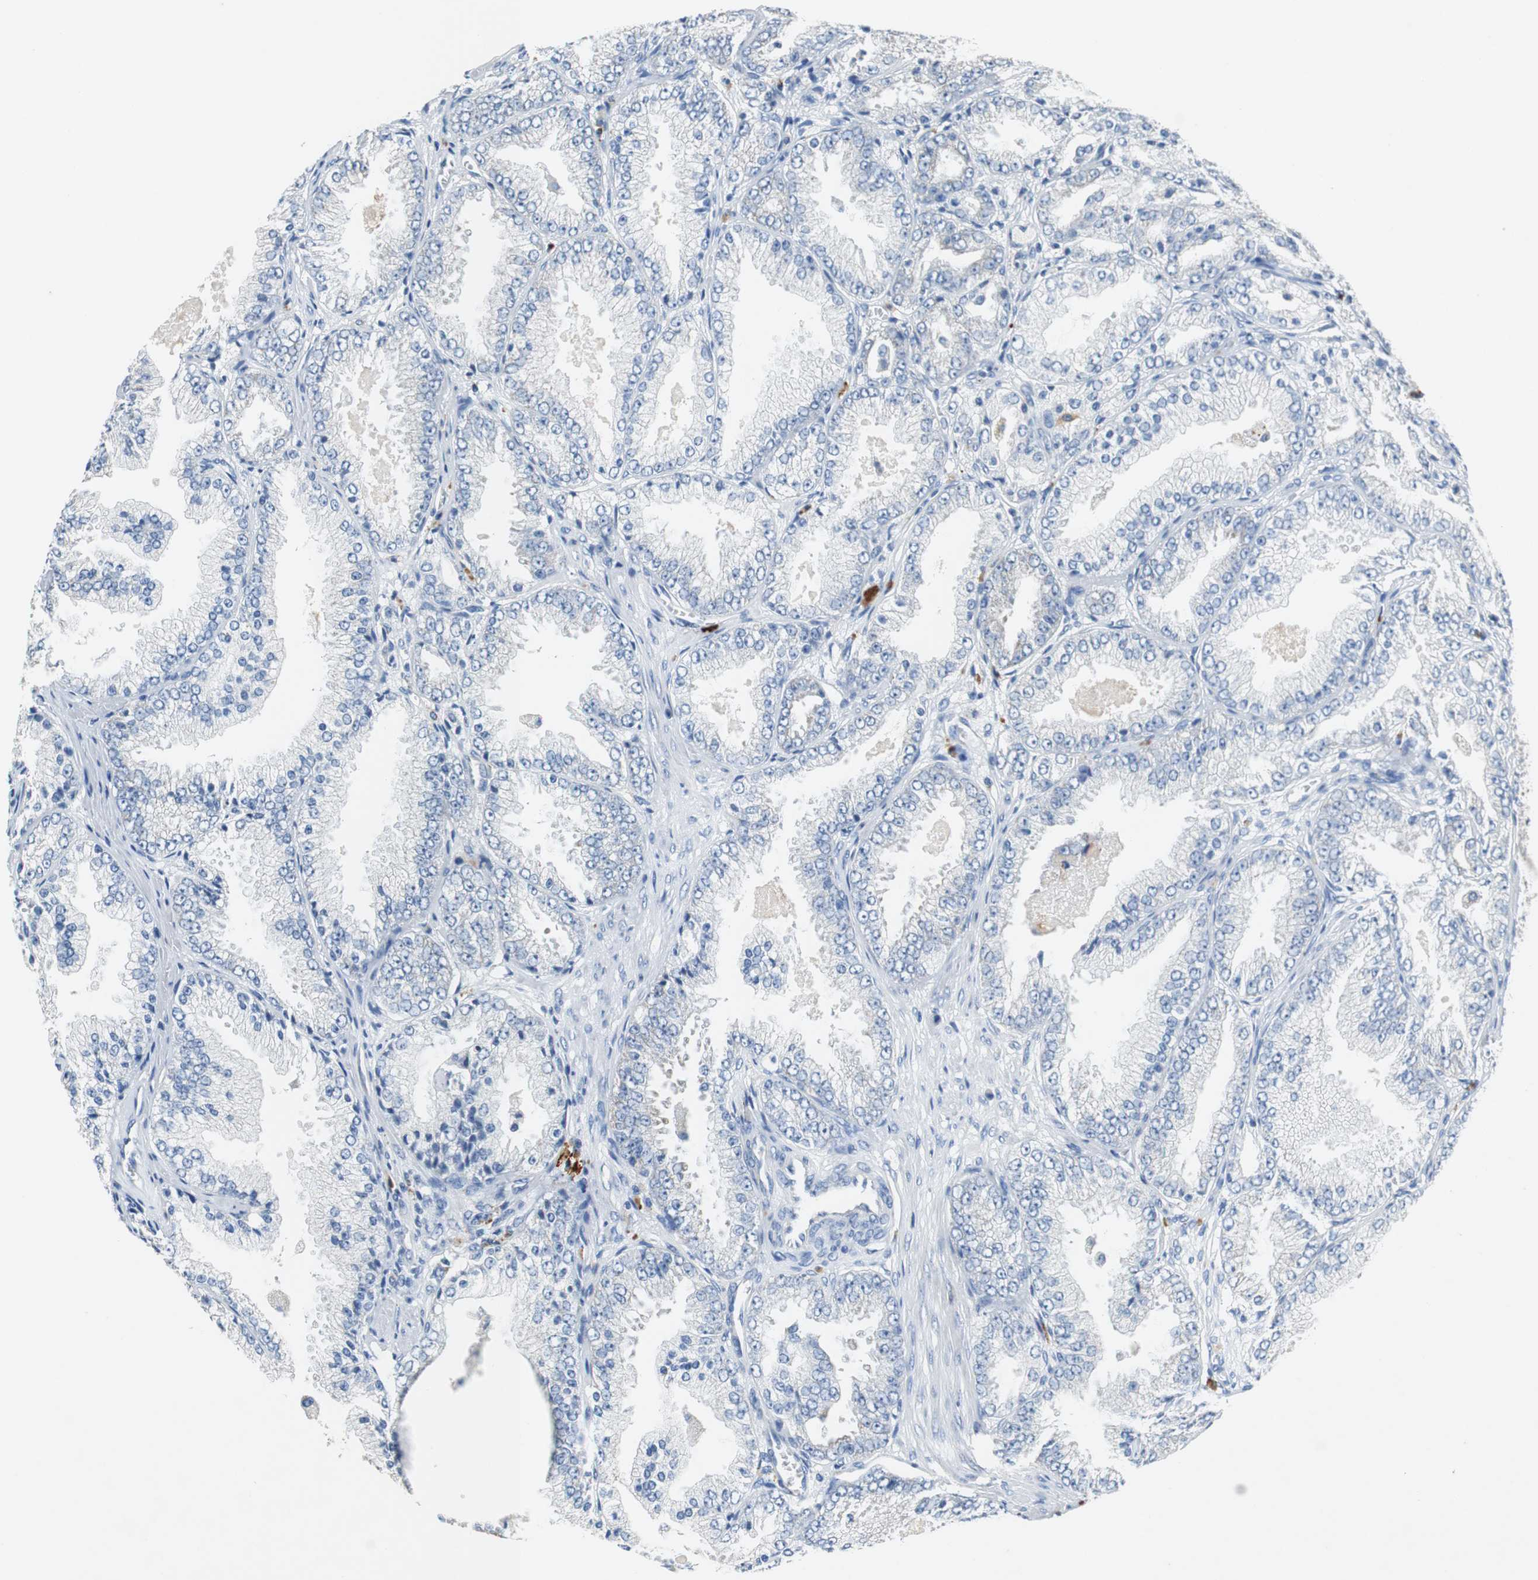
{"staining": {"intensity": "negative", "quantity": "none", "location": "none"}, "tissue": "prostate cancer", "cell_type": "Tumor cells", "image_type": "cancer", "snomed": [{"axis": "morphology", "description": "Adenocarcinoma, High grade"}, {"axis": "topography", "description": "Prostate"}], "caption": "Immunohistochemistry (IHC) image of human high-grade adenocarcinoma (prostate) stained for a protein (brown), which shows no positivity in tumor cells.", "gene": "NLGN1", "patient": {"sex": "male", "age": 61}}